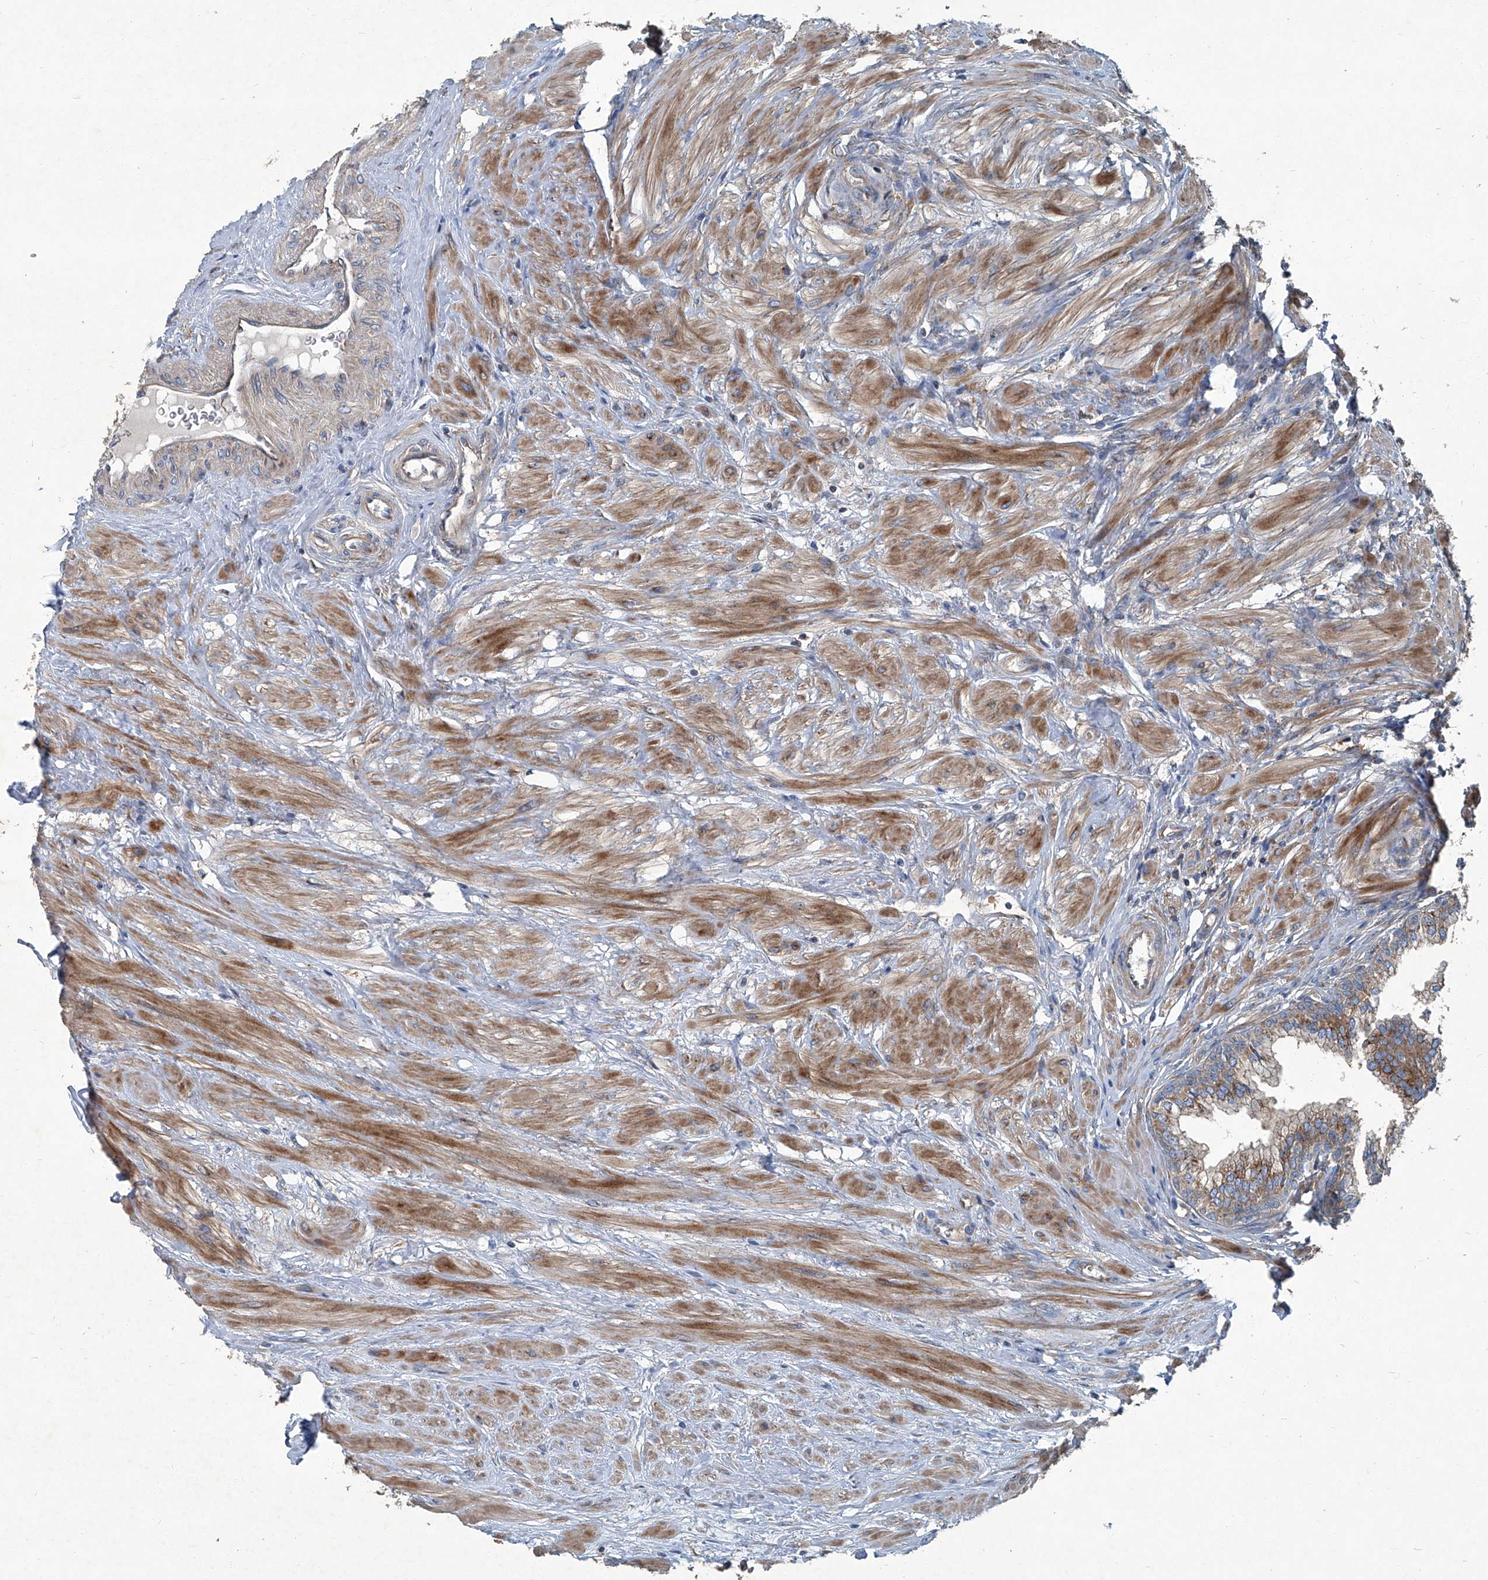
{"staining": {"intensity": "moderate", "quantity": ">75%", "location": "cytoplasmic/membranous"}, "tissue": "prostate", "cell_type": "Glandular cells", "image_type": "normal", "snomed": [{"axis": "morphology", "description": "Normal tissue, NOS"}, {"axis": "morphology", "description": "Urothelial carcinoma, Low grade"}, {"axis": "topography", "description": "Urinary bladder"}, {"axis": "topography", "description": "Prostate"}], "caption": "IHC photomicrograph of benign prostate stained for a protein (brown), which shows medium levels of moderate cytoplasmic/membranous staining in about >75% of glandular cells.", "gene": "PIGH", "patient": {"sex": "male", "age": 60}}